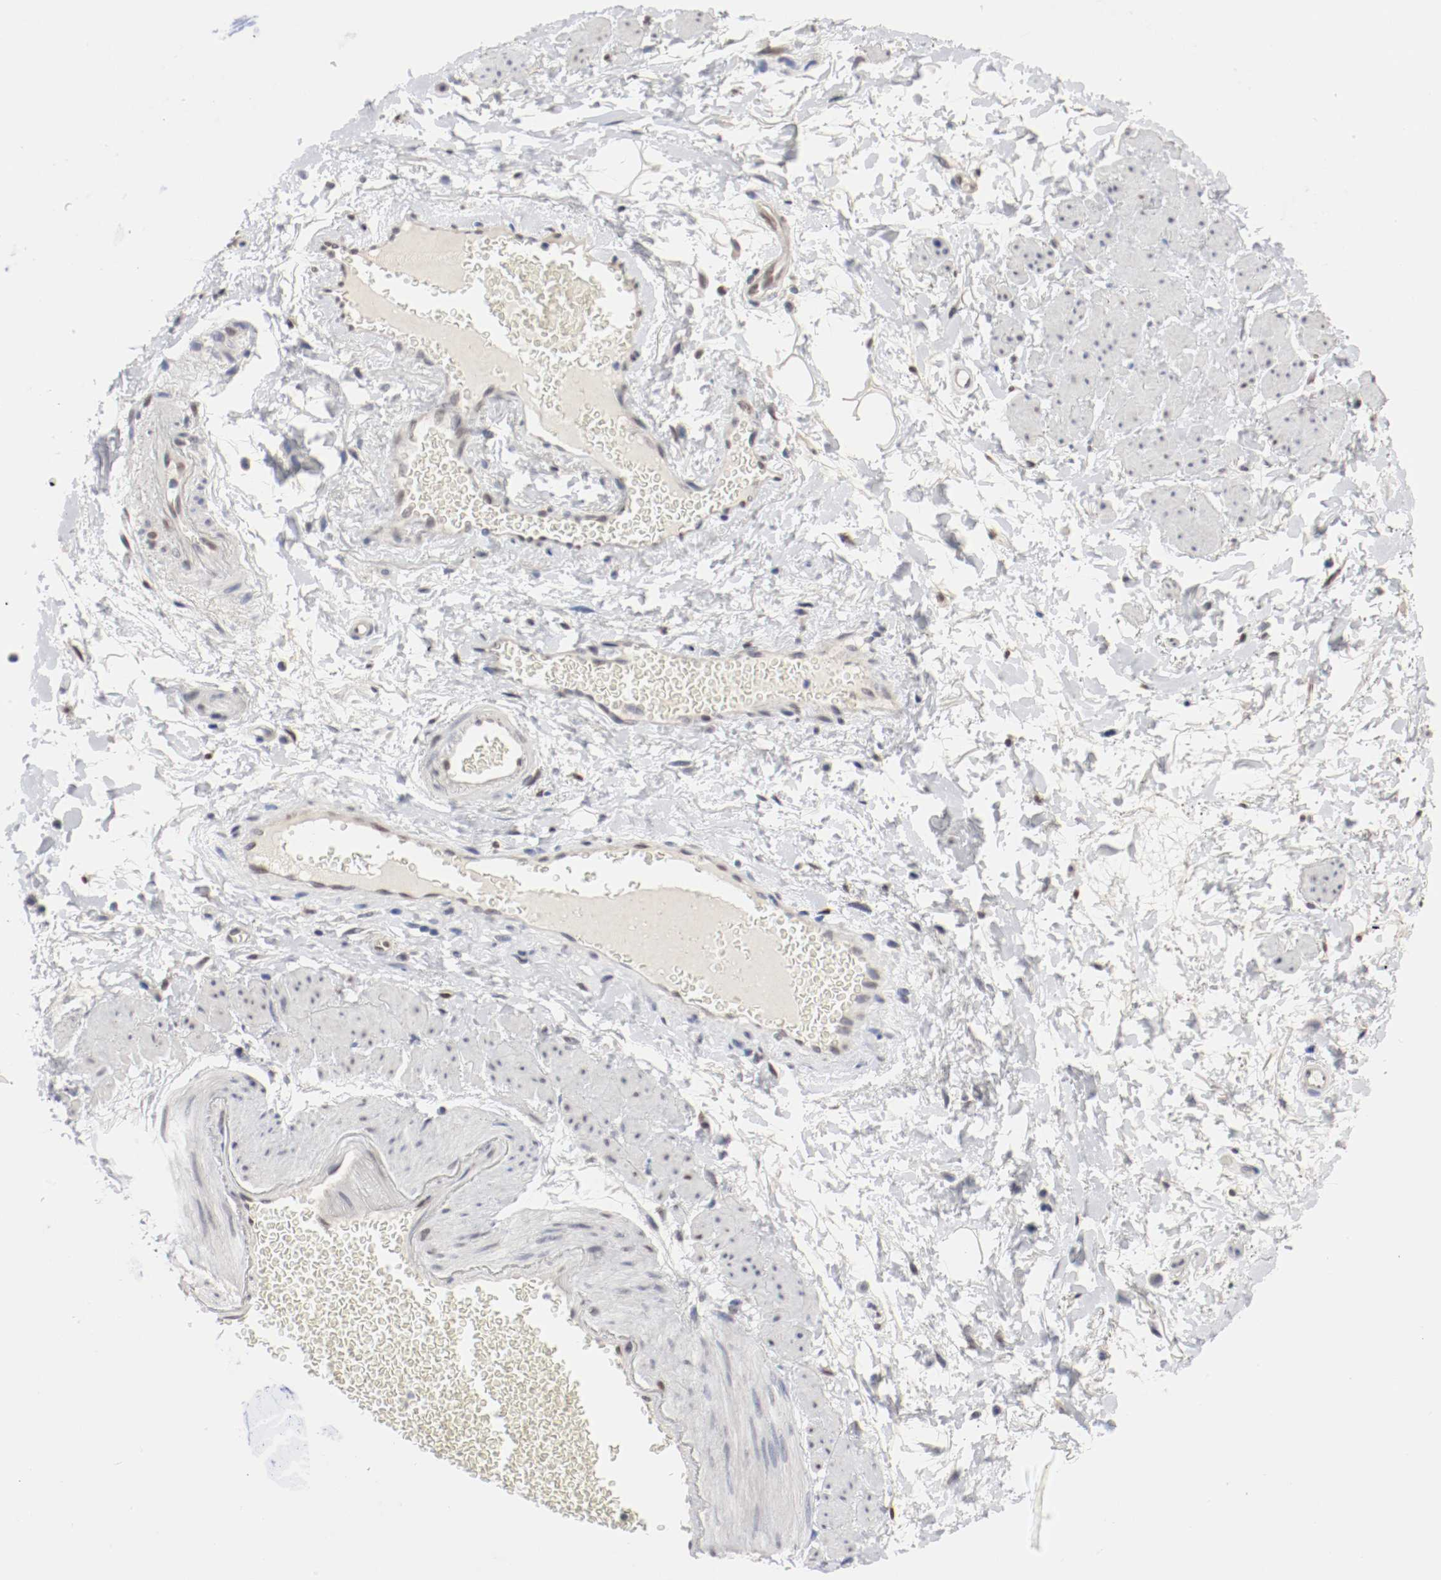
{"staining": {"intensity": "negative", "quantity": "none", "location": "none"}, "tissue": "adipose tissue", "cell_type": "Adipocytes", "image_type": "normal", "snomed": [{"axis": "morphology", "description": "Normal tissue, NOS"}, {"axis": "topography", "description": "Soft tissue"}, {"axis": "topography", "description": "Peripheral nerve tissue"}], "caption": "IHC image of benign adipose tissue: adipose tissue stained with DAB (3,3'-diaminobenzidine) demonstrates no significant protein expression in adipocytes.", "gene": "FOSL2", "patient": {"sex": "female", "age": 71}}